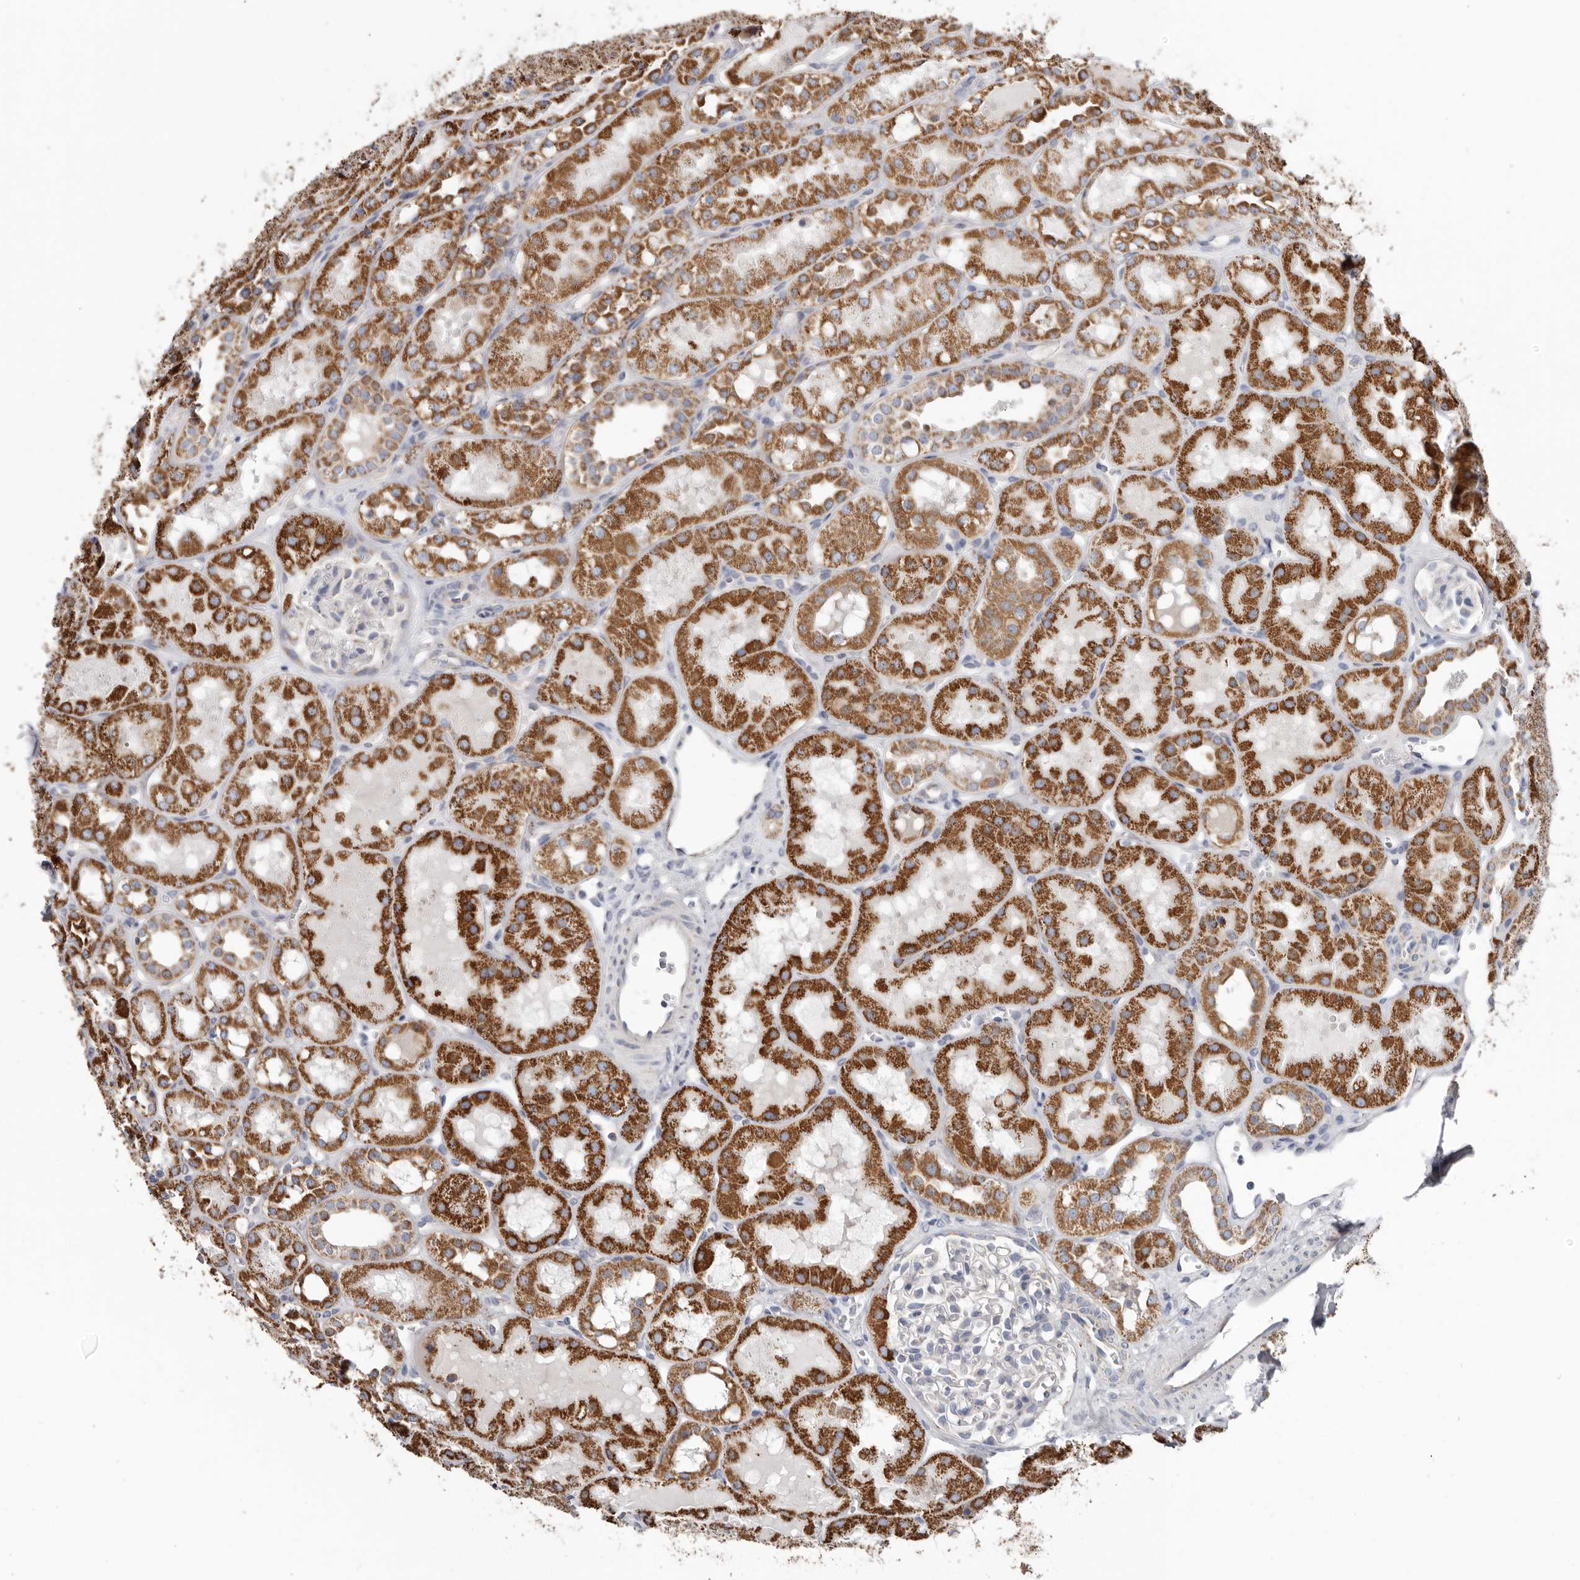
{"staining": {"intensity": "negative", "quantity": "none", "location": "none"}, "tissue": "kidney", "cell_type": "Cells in glomeruli", "image_type": "normal", "snomed": [{"axis": "morphology", "description": "Normal tissue, NOS"}, {"axis": "topography", "description": "Kidney"}], "caption": "The micrograph displays no staining of cells in glomeruli in normal kidney.", "gene": "RSPO2", "patient": {"sex": "male", "age": 16}}